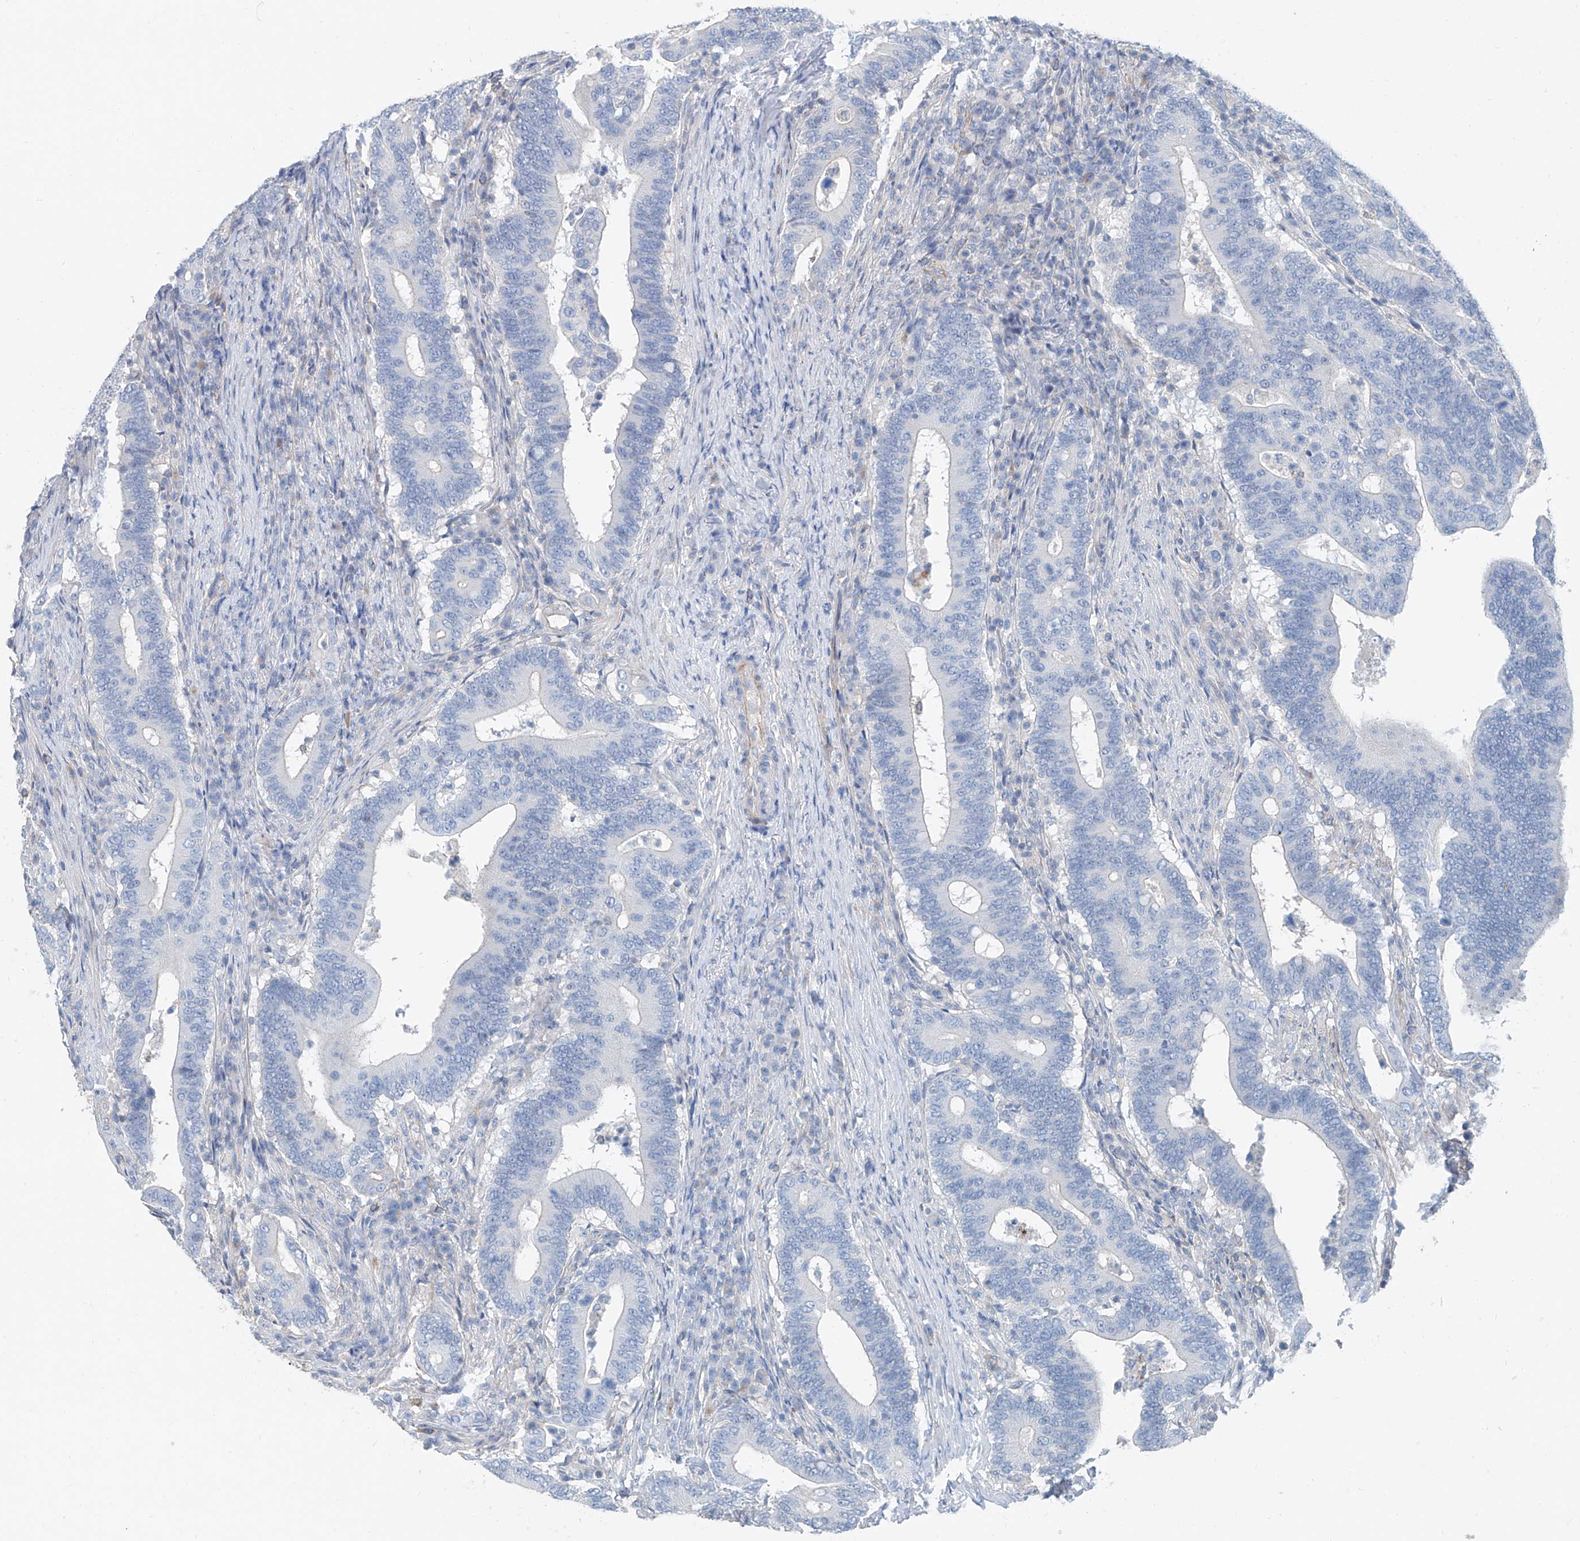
{"staining": {"intensity": "negative", "quantity": "none", "location": "none"}, "tissue": "colorectal cancer", "cell_type": "Tumor cells", "image_type": "cancer", "snomed": [{"axis": "morphology", "description": "Adenocarcinoma, NOS"}, {"axis": "topography", "description": "Colon"}], "caption": "This image is of colorectal adenocarcinoma stained with immunohistochemistry to label a protein in brown with the nuclei are counter-stained blue. There is no positivity in tumor cells.", "gene": "ANKRD34A", "patient": {"sex": "female", "age": 66}}